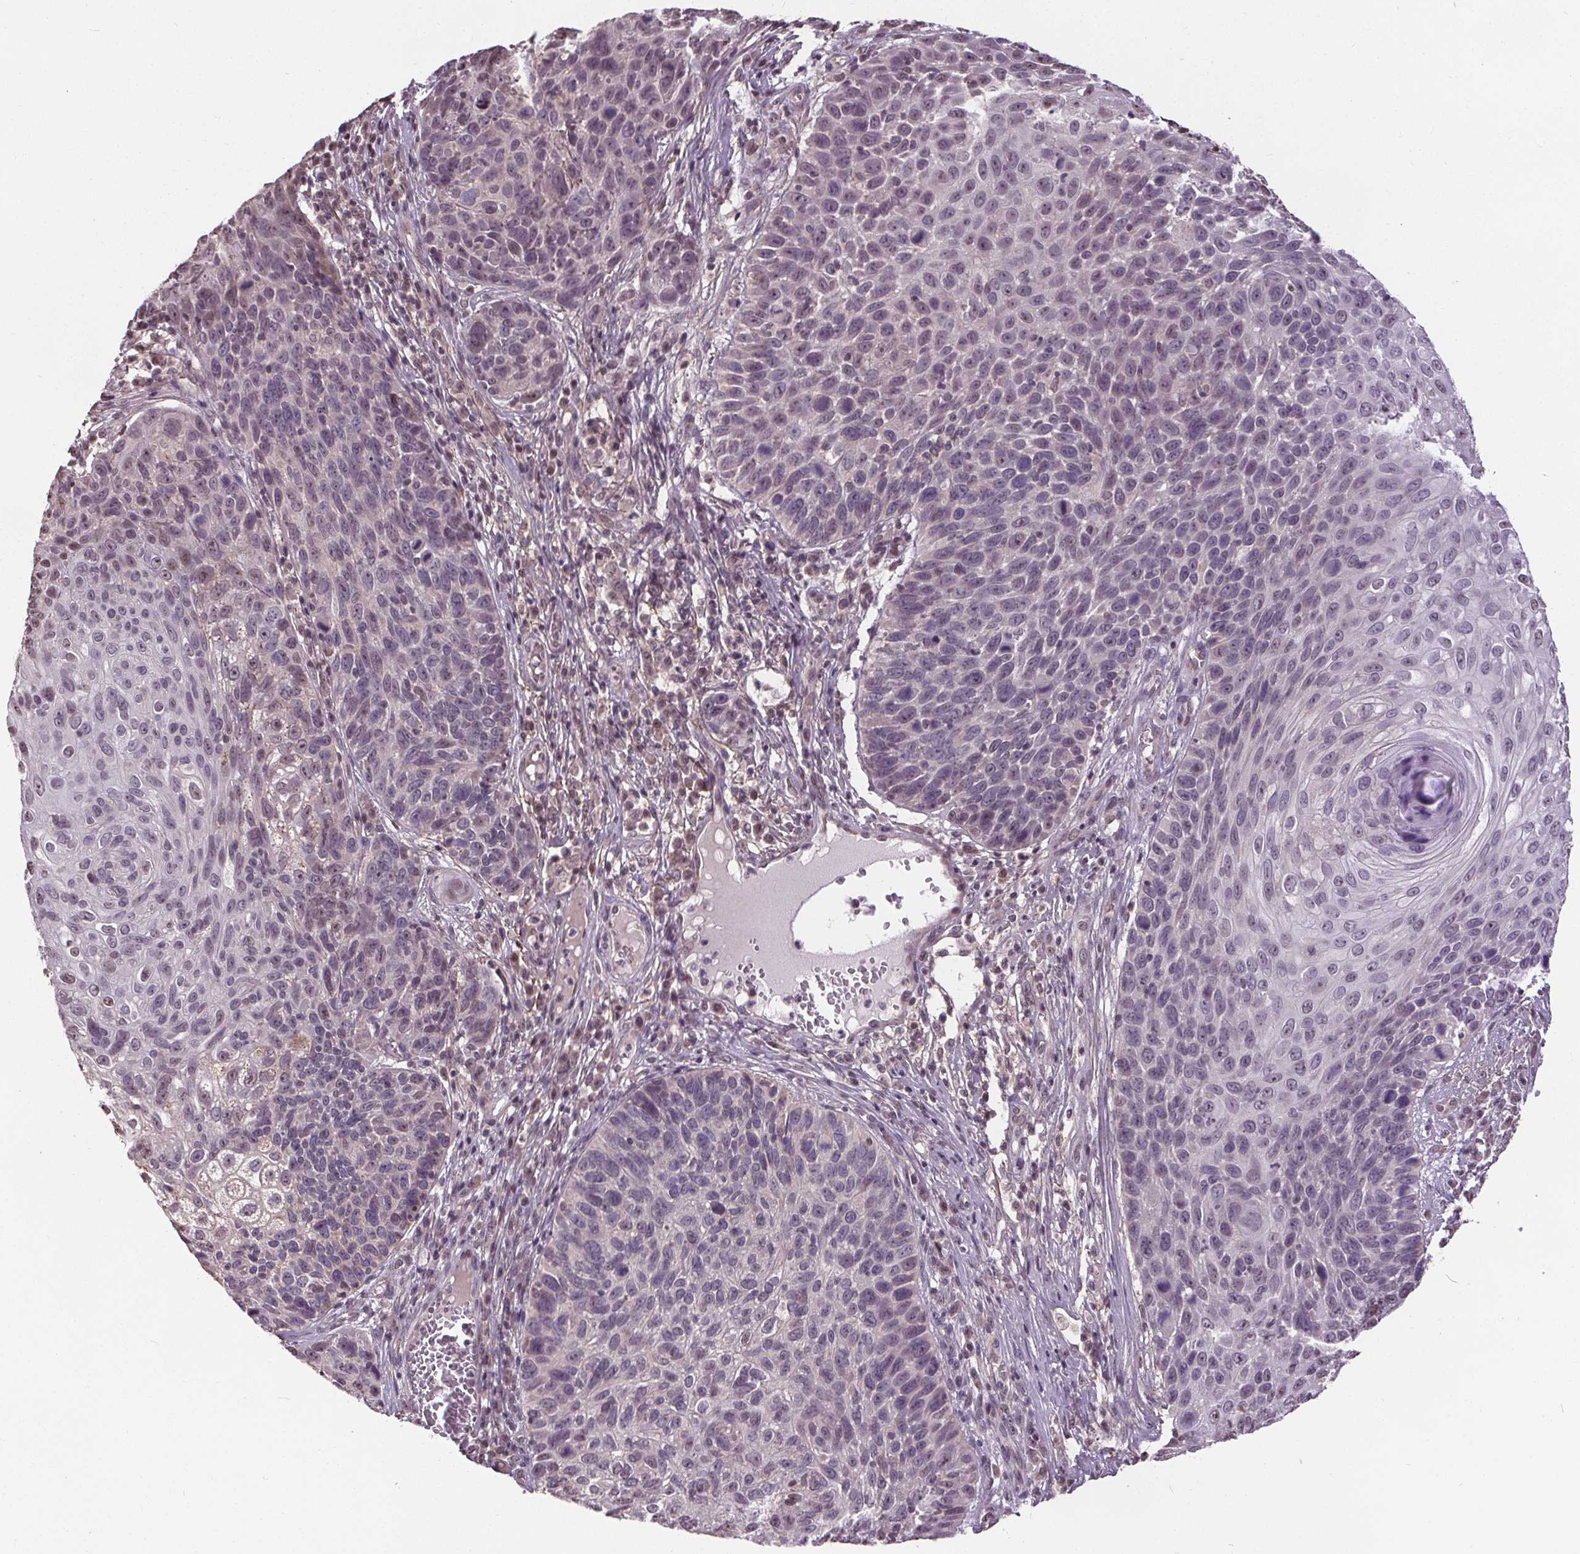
{"staining": {"intensity": "weak", "quantity": "<25%", "location": "nuclear"}, "tissue": "skin cancer", "cell_type": "Tumor cells", "image_type": "cancer", "snomed": [{"axis": "morphology", "description": "Squamous cell carcinoma, NOS"}, {"axis": "topography", "description": "Skin"}], "caption": "The photomicrograph displays no staining of tumor cells in skin squamous cell carcinoma. (Stains: DAB immunohistochemistry with hematoxylin counter stain, Microscopy: brightfield microscopy at high magnification).", "gene": "KIAA0232", "patient": {"sex": "male", "age": 92}}